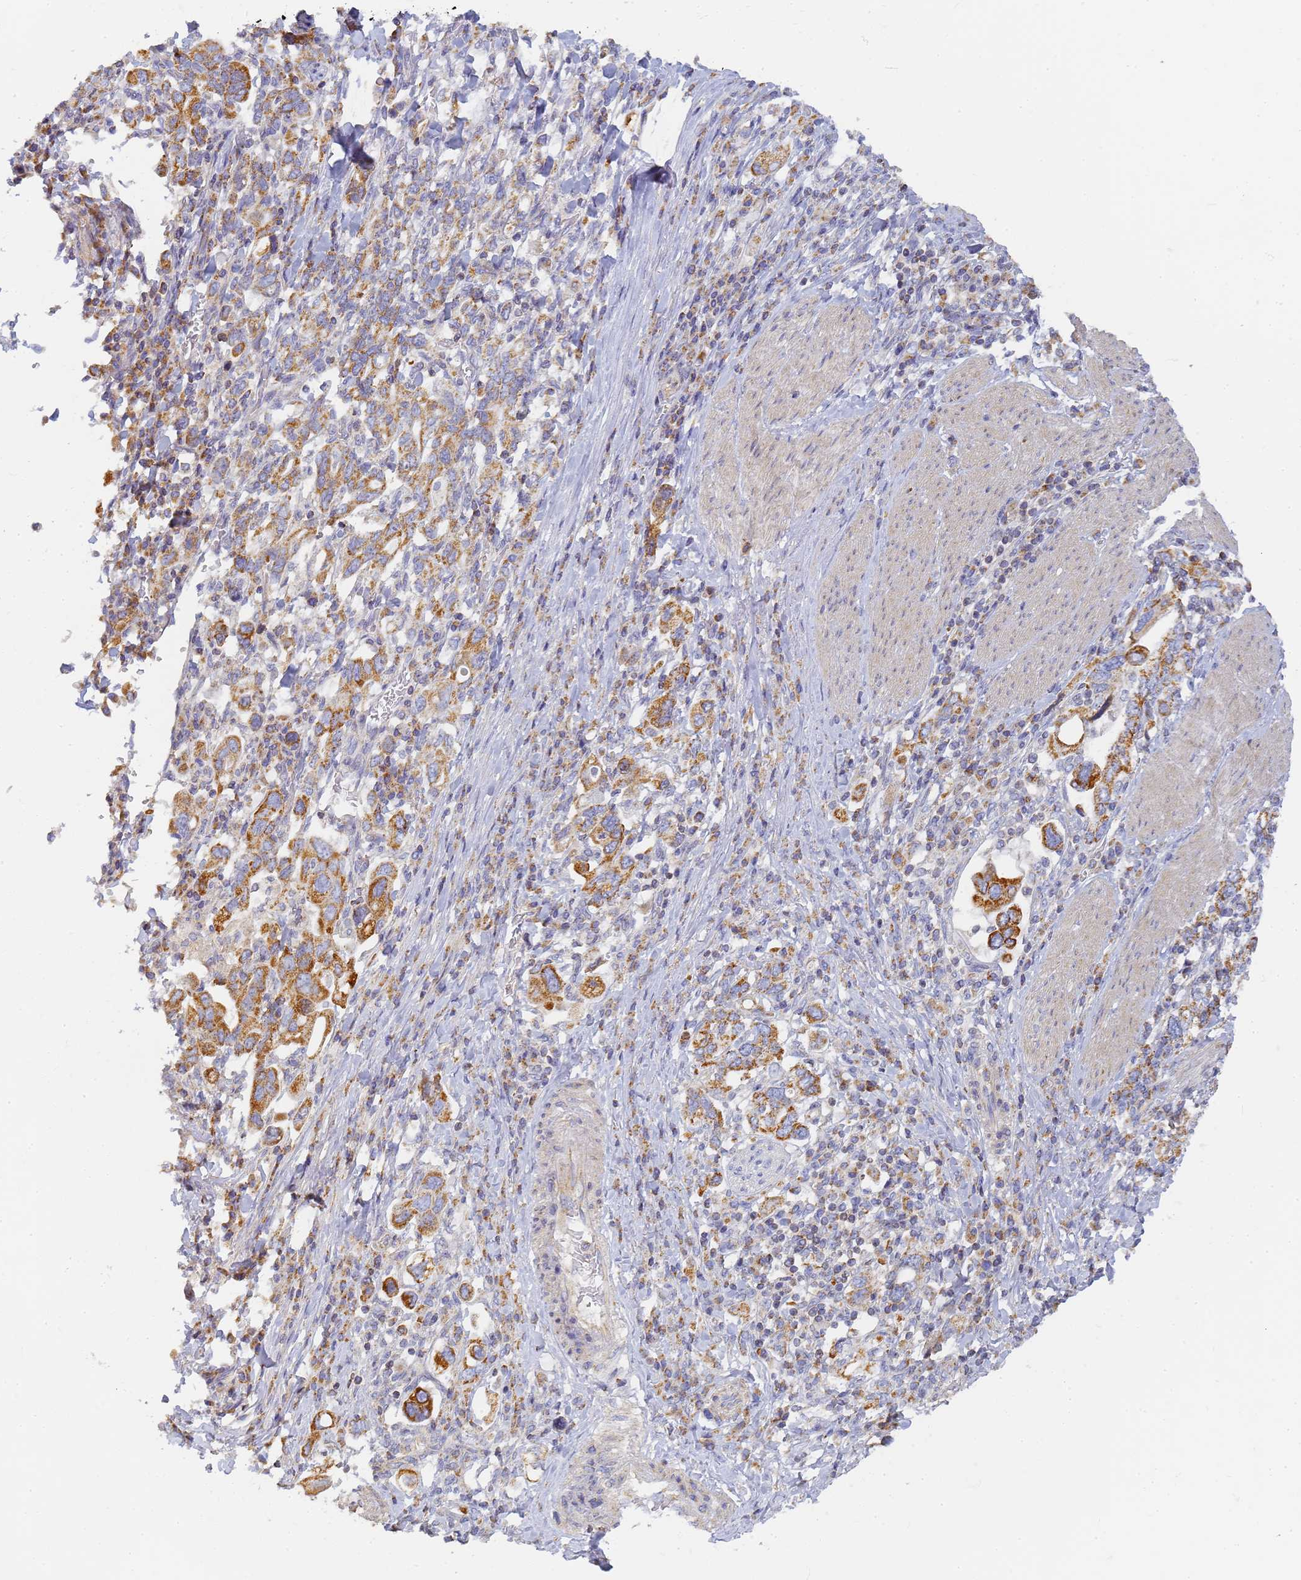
{"staining": {"intensity": "strong", "quantity": ">75%", "location": "cytoplasmic/membranous"}, "tissue": "stomach cancer", "cell_type": "Tumor cells", "image_type": "cancer", "snomed": [{"axis": "morphology", "description": "Adenocarcinoma, NOS"}, {"axis": "topography", "description": "Stomach, upper"}, {"axis": "topography", "description": "Stomach"}], "caption": "DAB immunohistochemical staining of human stomach cancer exhibits strong cytoplasmic/membranous protein expression in about >75% of tumor cells.", "gene": "UTP23", "patient": {"sex": "male", "age": 62}}